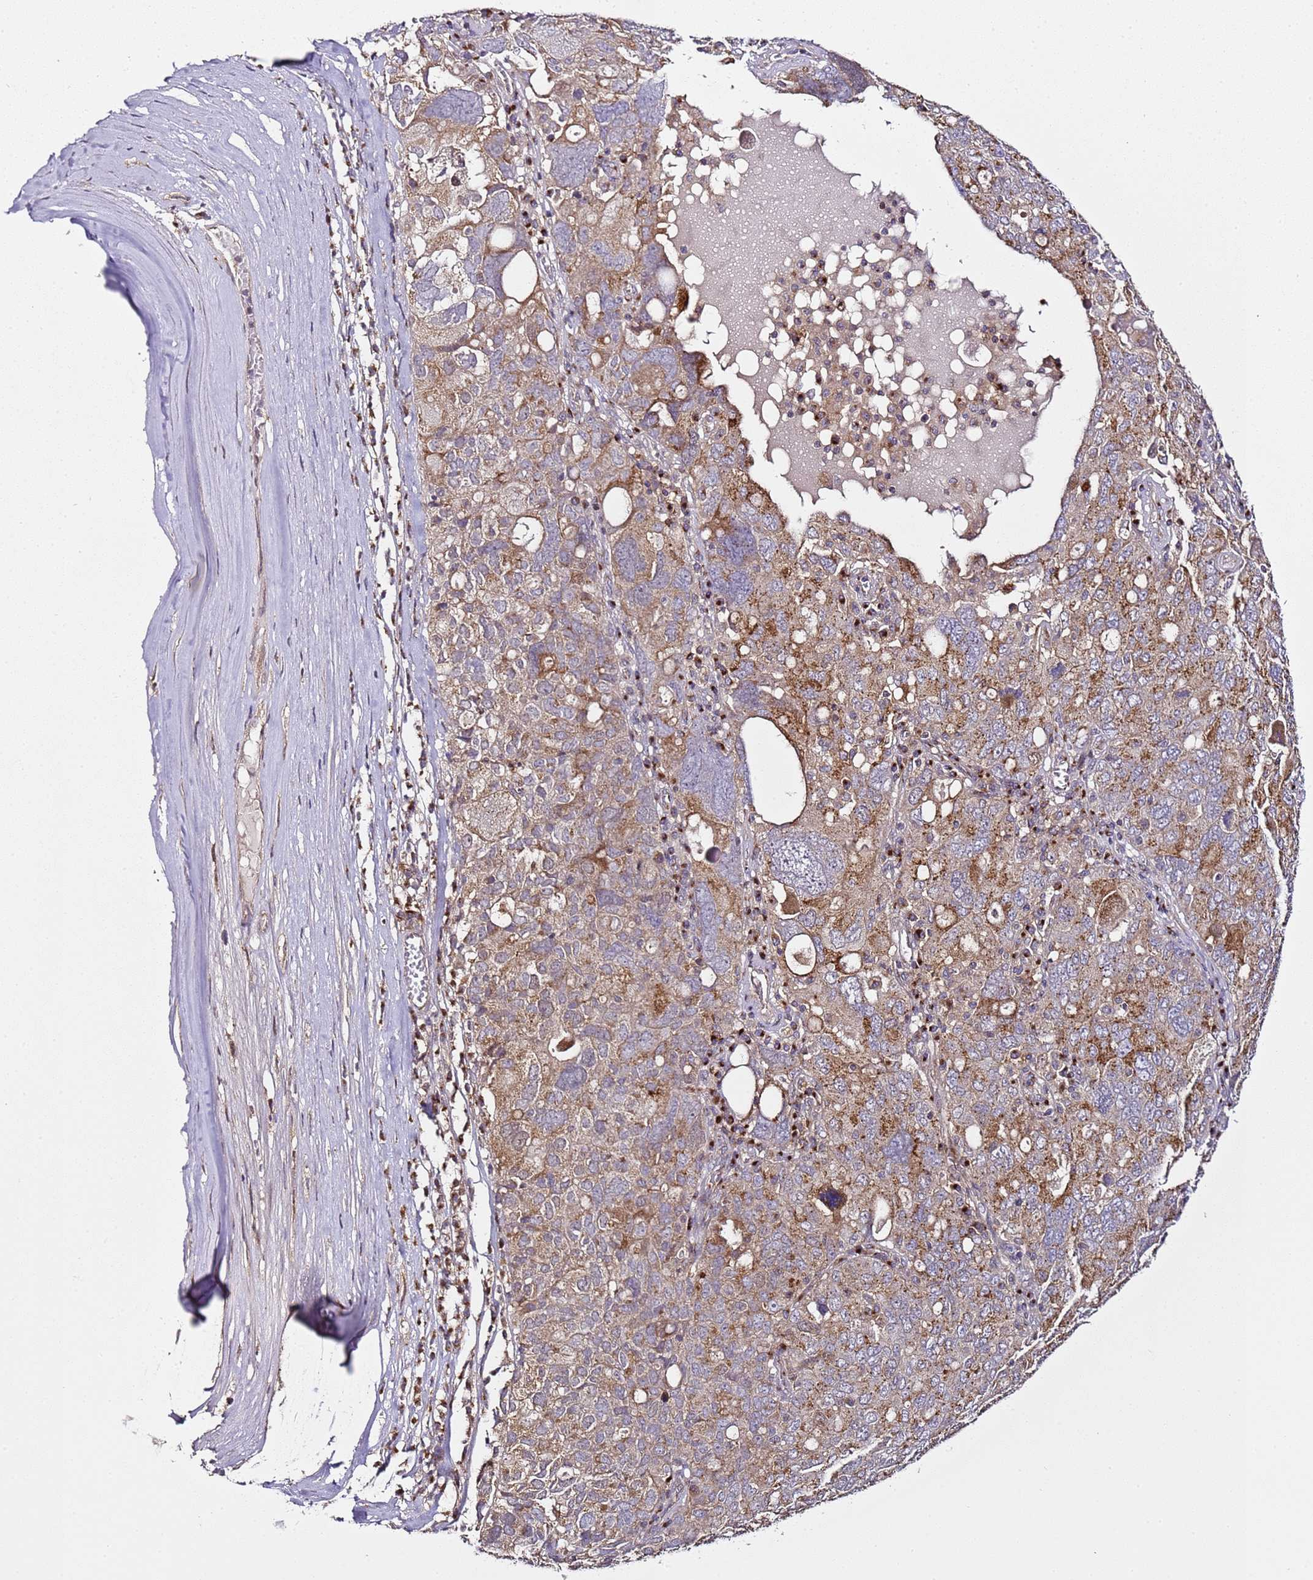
{"staining": {"intensity": "moderate", "quantity": "25%-75%", "location": "cytoplasmic/membranous"}, "tissue": "ovarian cancer", "cell_type": "Tumor cells", "image_type": "cancer", "snomed": [{"axis": "morphology", "description": "Carcinoma, endometroid"}, {"axis": "topography", "description": "Ovary"}], "caption": "Ovarian cancer stained for a protein (brown) reveals moderate cytoplasmic/membranous positive expression in about 25%-75% of tumor cells.", "gene": "MRPL49", "patient": {"sex": "female", "age": 62}}